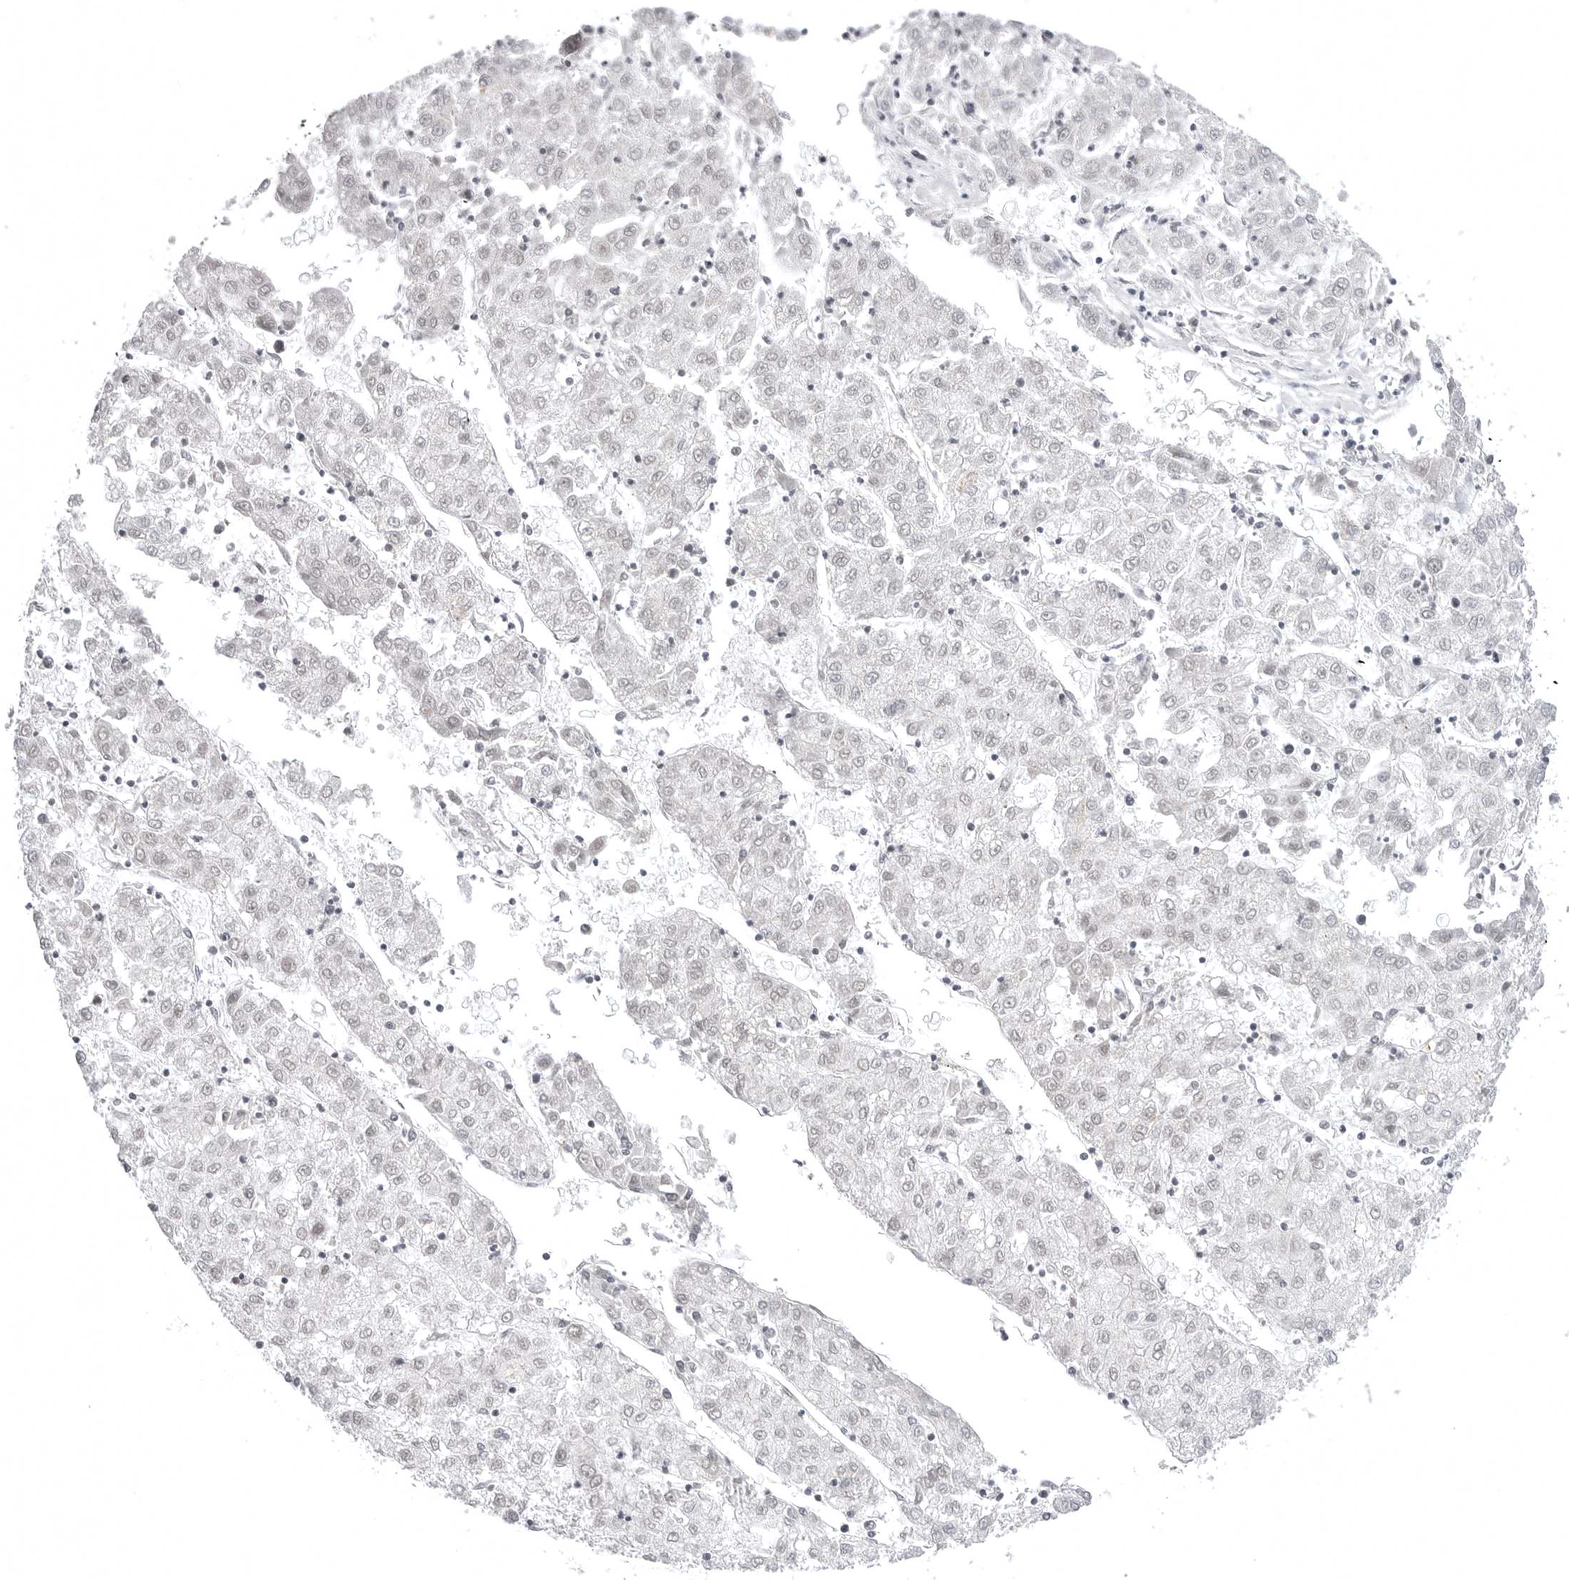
{"staining": {"intensity": "negative", "quantity": "none", "location": "none"}, "tissue": "liver cancer", "cell_type": "Tumor cells", "image_type": "cancer", "snomed": [{"axis": "morphology", "description": "Carcinoma, Hepatocellular, NOS"}, {"axis": "topography", "description": "Liver"}], "caption": "IHC image of human hepatocellular carcinoma (liver) stained for a protein (brown), which demonstrates no positivity in tumor cells.", "gene": "PTK2B", "patient": {"sex": "male", "age": 72}}